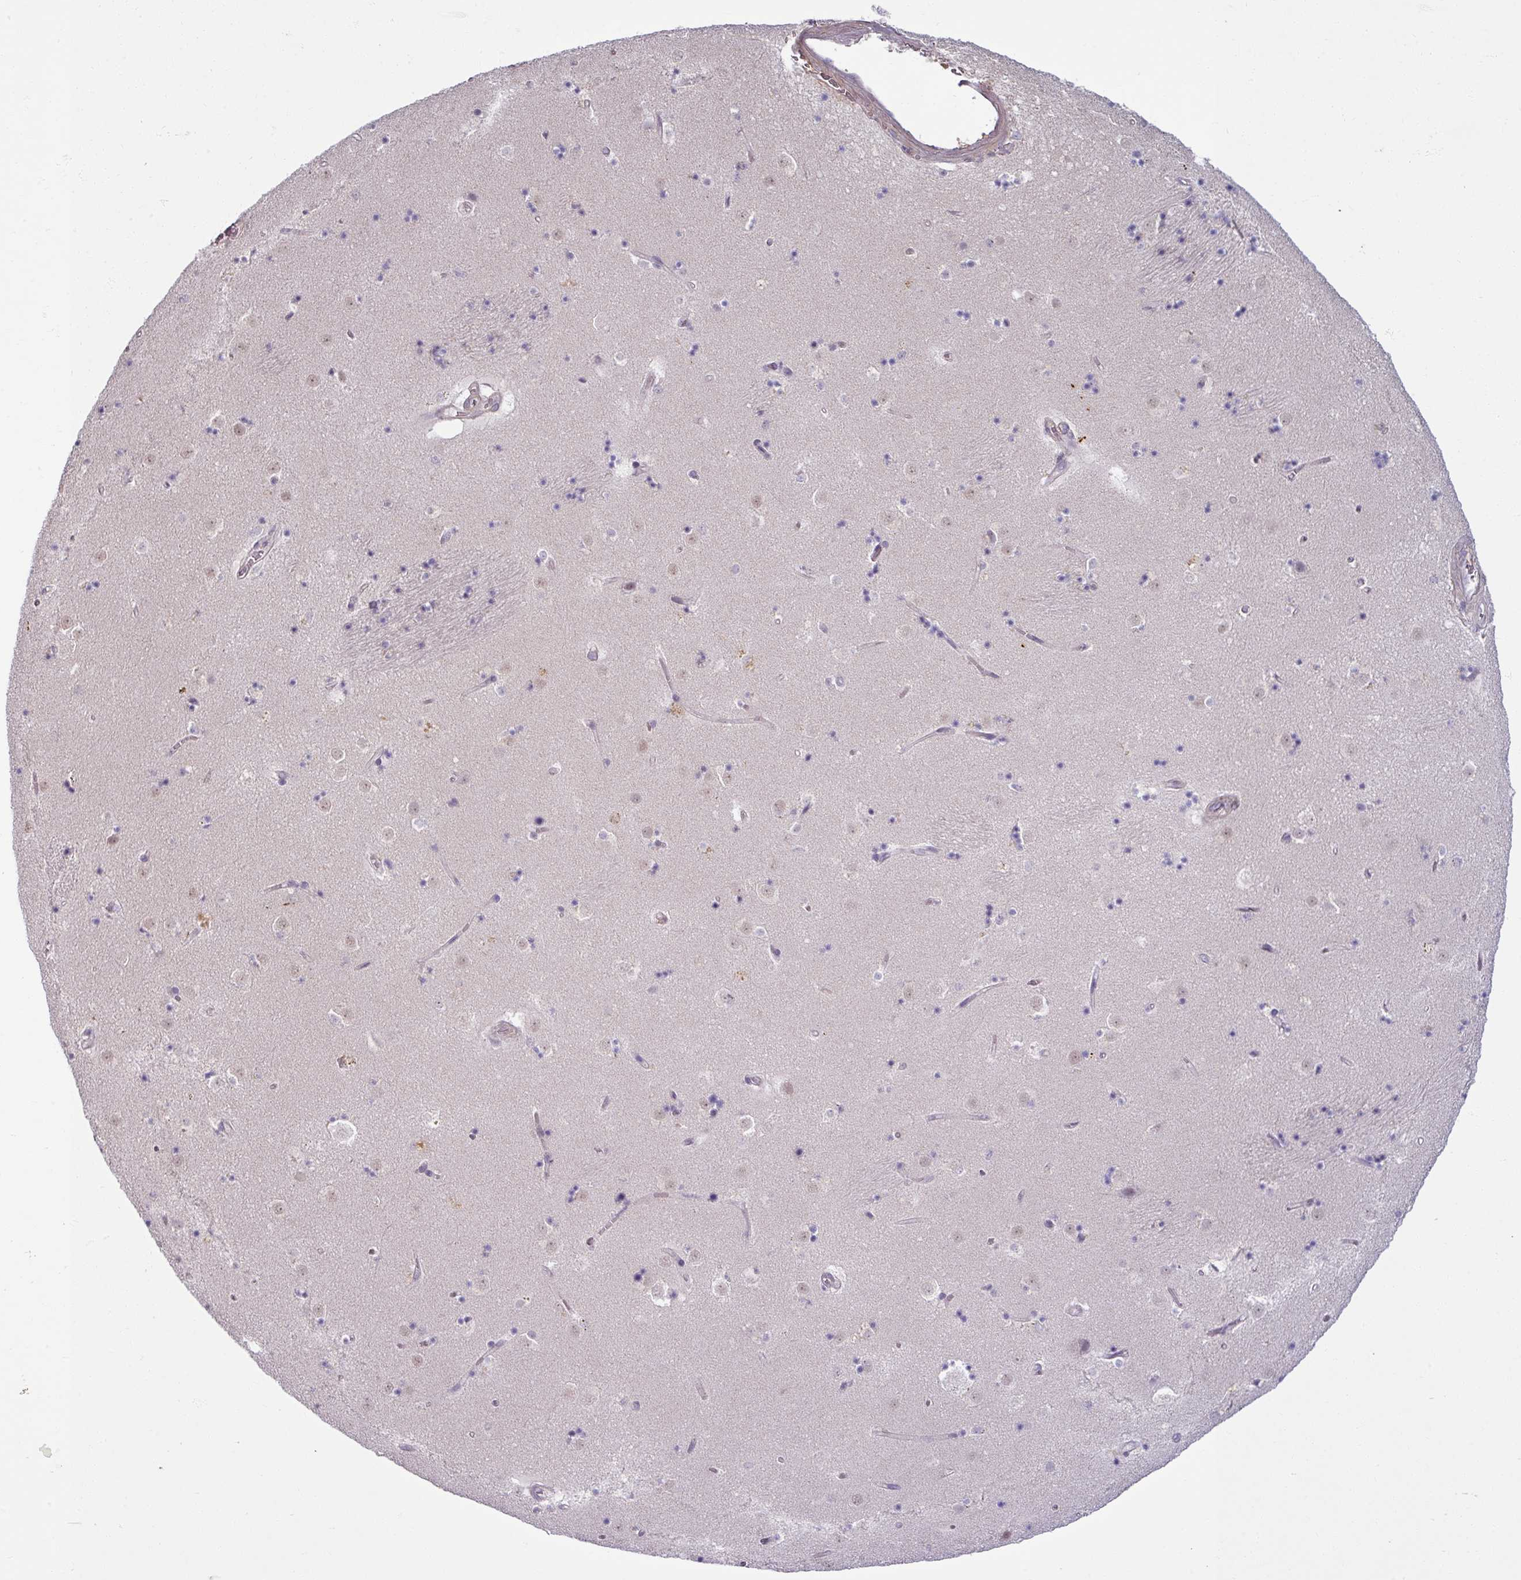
{"staining": {"intensity": "negative", "quantity": "none", "location": "none"}, "tissue": "caudate", "cell_type": "Glial cells", "image_type": "normal", "snomed": [{"axis": "morphology", "description": "Normal tissue, NOS"}, {"axis": "topography", "description": "Lateral ventricle wall"}], "caption": "High magnification brightfield microscopy of normal caudate stained with DAB (3,3'-diaminobenzidine) (brown) and counterstained with hematoxylin (blue): glial cells show no significant expression.", "gene": "UVSSA", "patient": {"sex": "male", "age": 58}}